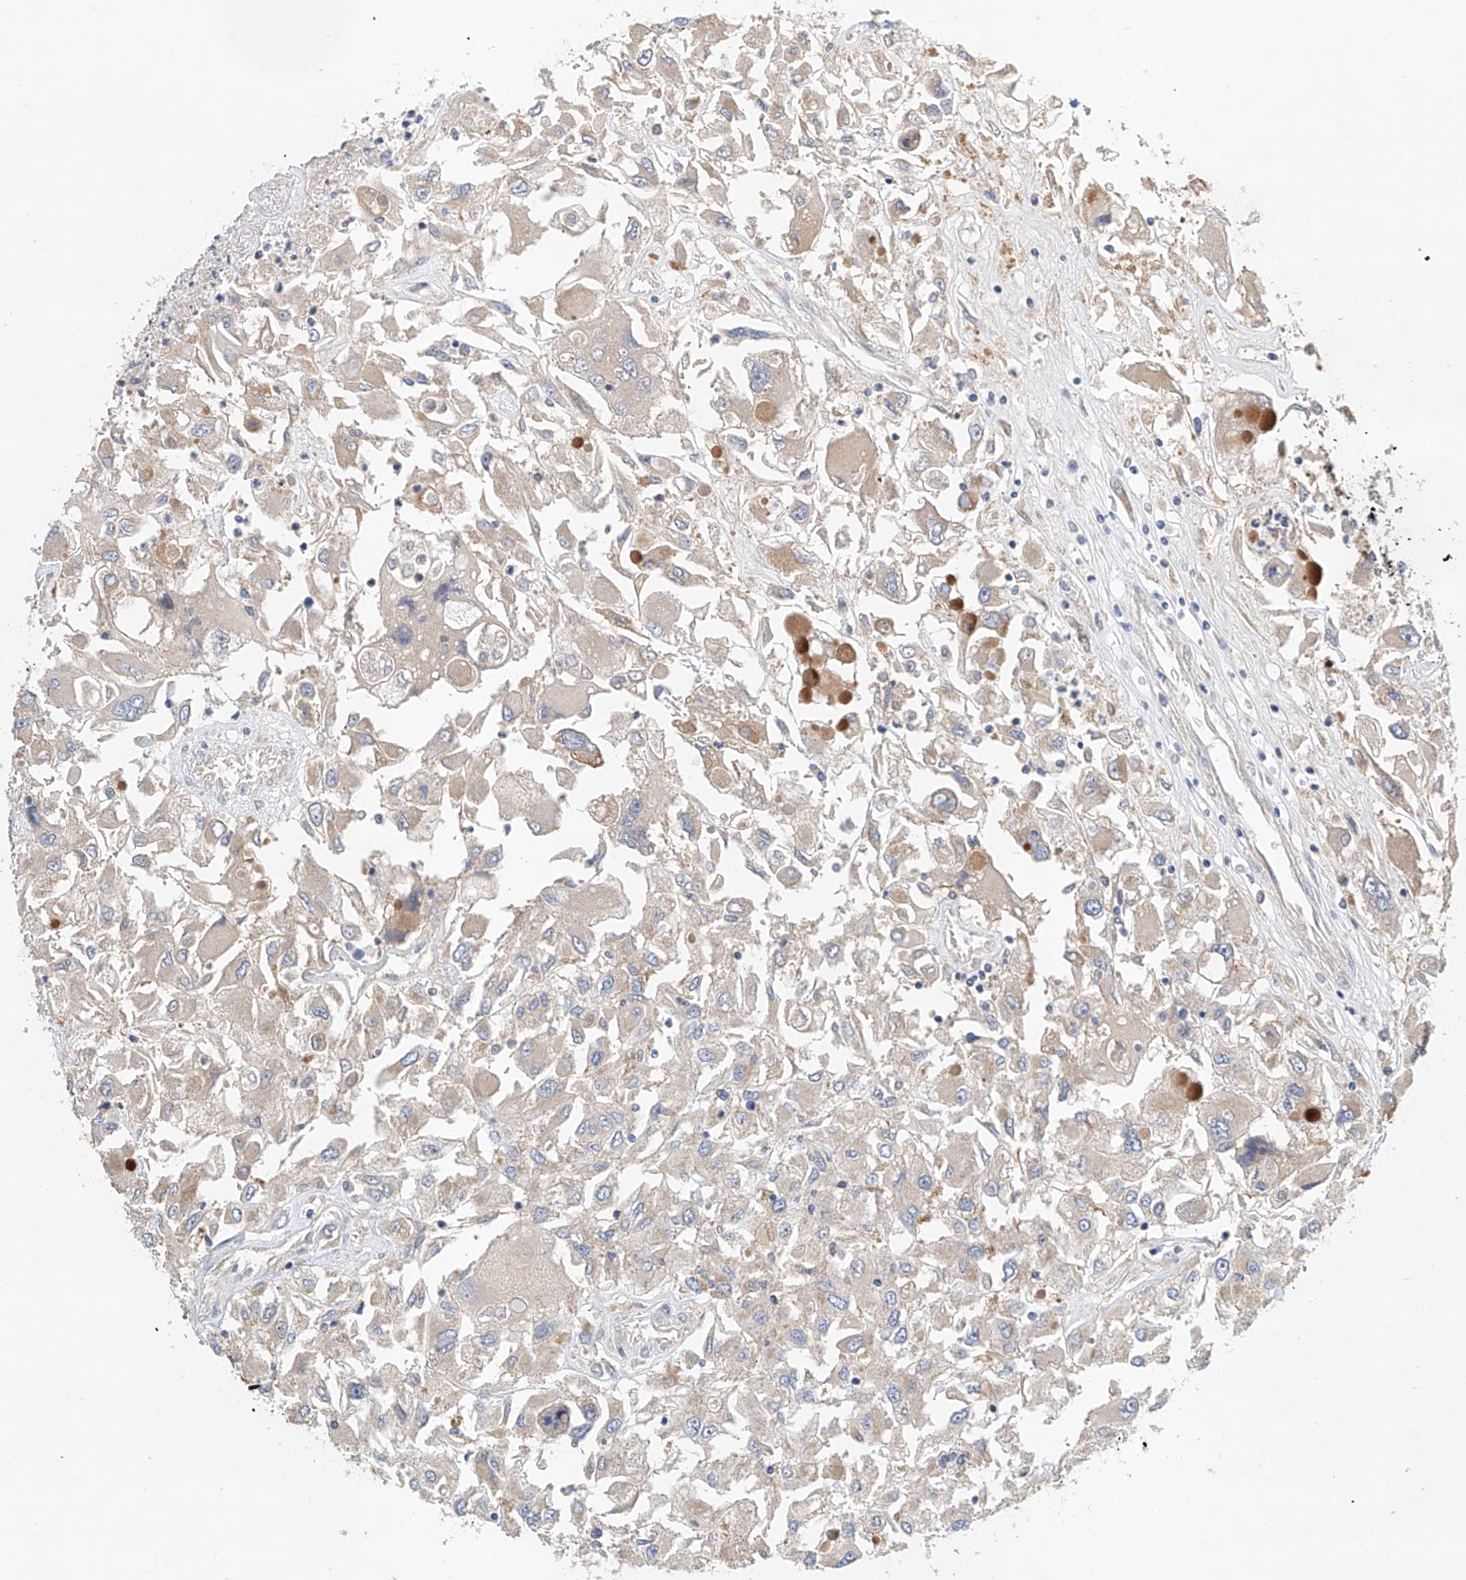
{"staining": {"intensity": "weak", "quantity": ">75%", "location": "cytoplasmic/membranous"}, "tissue": "renal cancer", "cell_type": "Tumor cells", "image_type": "cancer", "snomed": [{"axis": "morphology", "description": "Adenocarcinoma, NOS"}, {"axis": "topography", "description": "Kidney"}], "caption": "Renal cancer tissue reveals weak cytoplasmic/membranous expression in about >75% of tumor cells, visualized by immunohistochemistry.", "gene": "GPC4", "patient": {"sex": "female", "age": 52}}